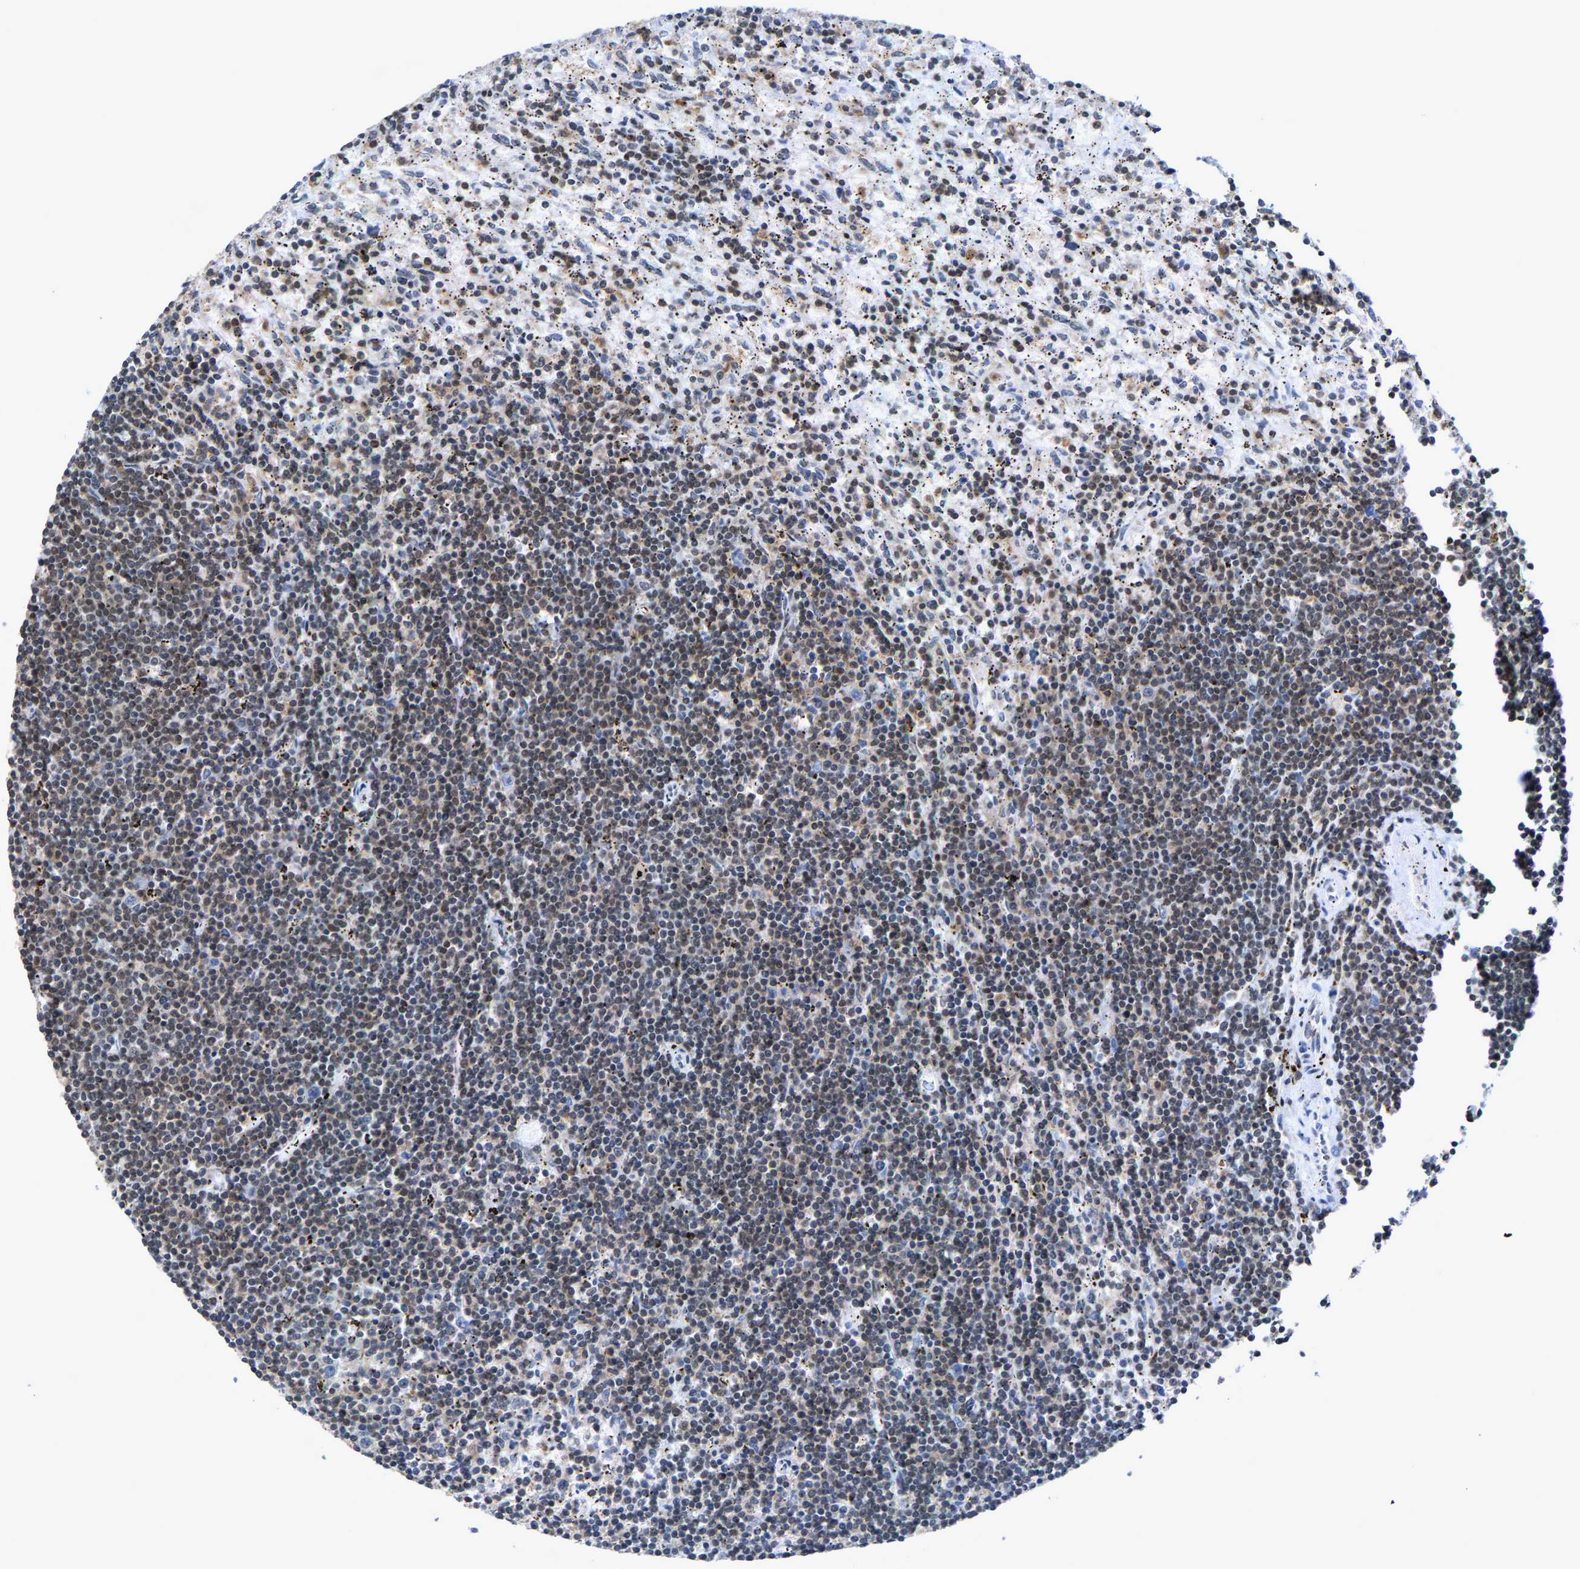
{"staining": {"intensity": "weak", "quantity": "<25%", "location": "cytoplasmic/membranous"}, "tissue": "lymphoma", "cell_type": "Tumor cells", "image_type": "cancer", "snomed": [{"axis": "morphology", "description": "Malignant lymphoma, non-Hodgkin's type, Low grade"}, {"axis": "topography", "description": "Spleen"}], "caption": "A high-resolution photomicrograph shows immunohistochemistry staining of lymphoma, which exhibits no significant expression in tumor cells. (Stains: DAB immunohistochemistry (IHC) with hematoxylin counter stain, Microscopy: brightfield microscopy at high magnification).", "gene": "FGD3", "patient": {"sex": "male", "age": 76}}